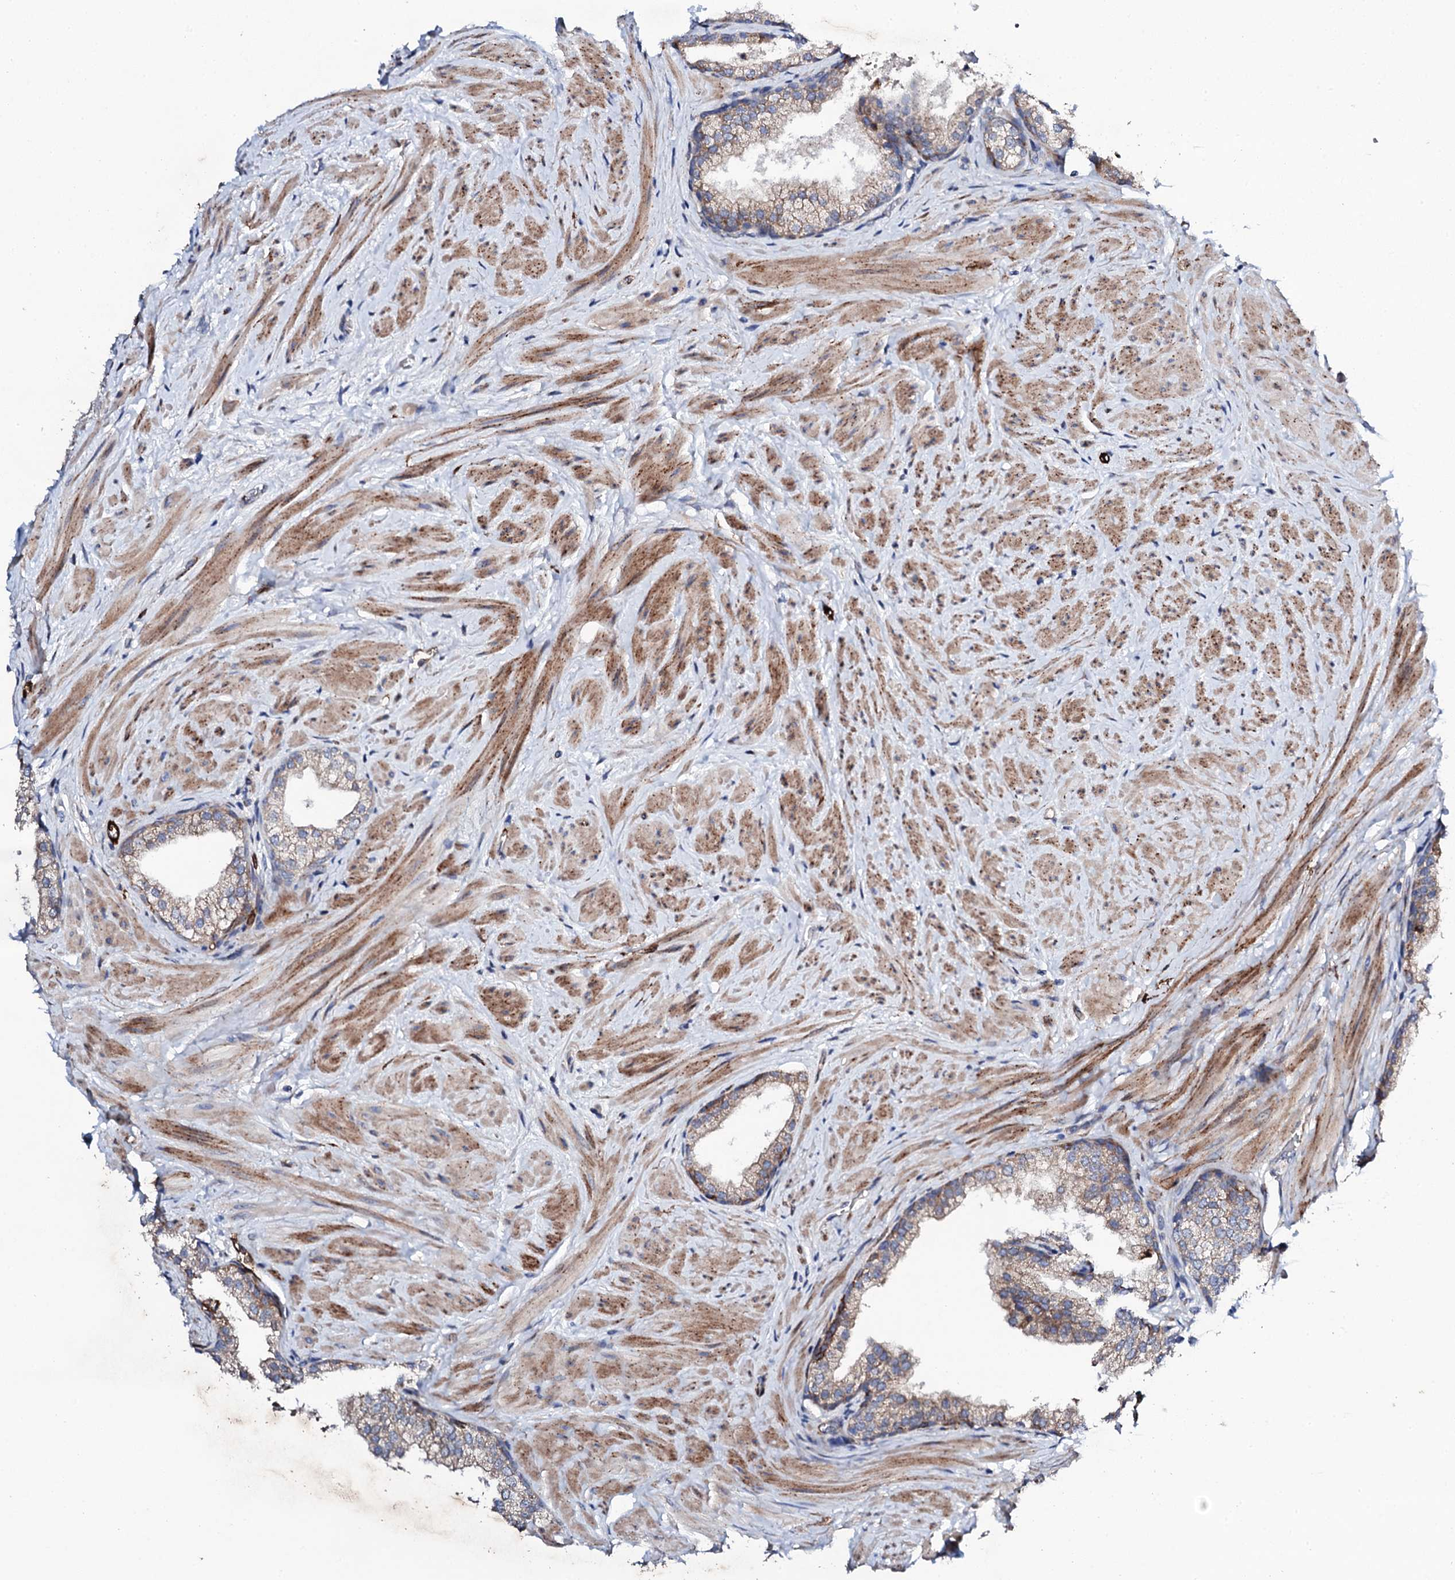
{"staining": {"intensity": "weak", "quantity": ">75%", "location": "cytoplasmic/membranous"}, "tissue": "prostate", "cell_type": "Glandular cells", "image_type": "normal", "snomed": [{"axis": "morphology", "description": "Normal tissue, NOS"}, {"axis": "topography", "description": "Prostate"}], "caption": "About >75% of glandular cells in benign prostate show weak cytoplasmic/membranous protein positivity as visualized by brown immunohistochemical staining.", "gene": "DBX1", "patient": {"sex": "male", "age": 48}}